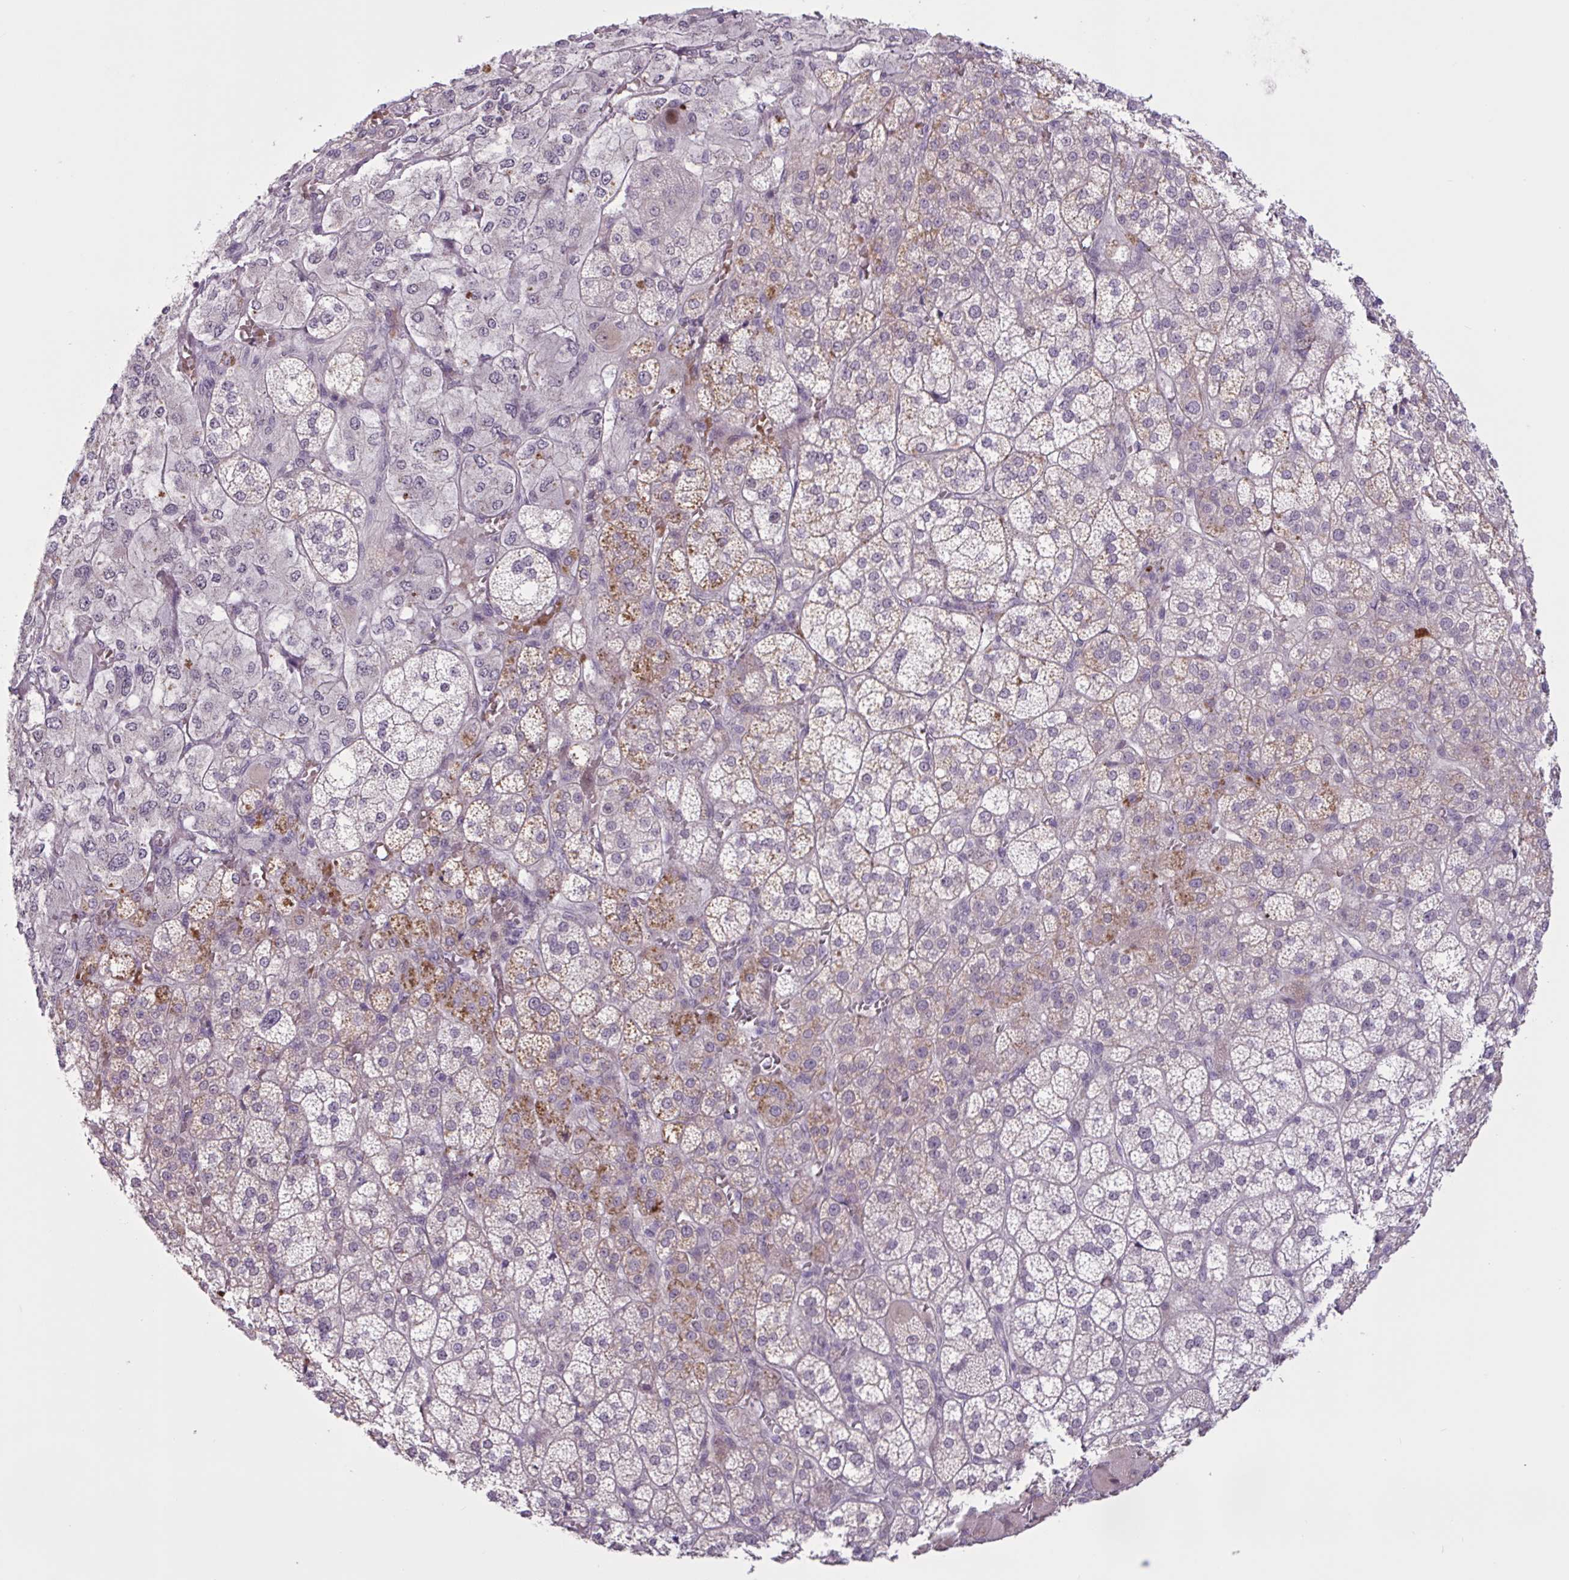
{"staining": {"intensity": "moderate", "quantity": "25%-75%", "location": "cytoplasmic/membranous"}, "tissue": "adrenal gland", "cell_type": "Glandular cells", "image_type": "normal", "snomed": [{"axis": "morphology", "description": "Normal tissue, NOS"}, {"axis": "topography", "description": "Adrenal gland"}], "caption": "Protein staining demonstrates moderate cytoplasmic/membranous expression in about 25%-75% of glandular cells in normal adrenal gland. The staining was performed using DAB (3,3'-diaminobenzidine) to visualize the protein expression in brown, while the nuclei were stained in blue with hematoxylin (Magnification: 20x).", "gene": "ENSG00000281613", "patient": {"sex": "female", "age": 60}}